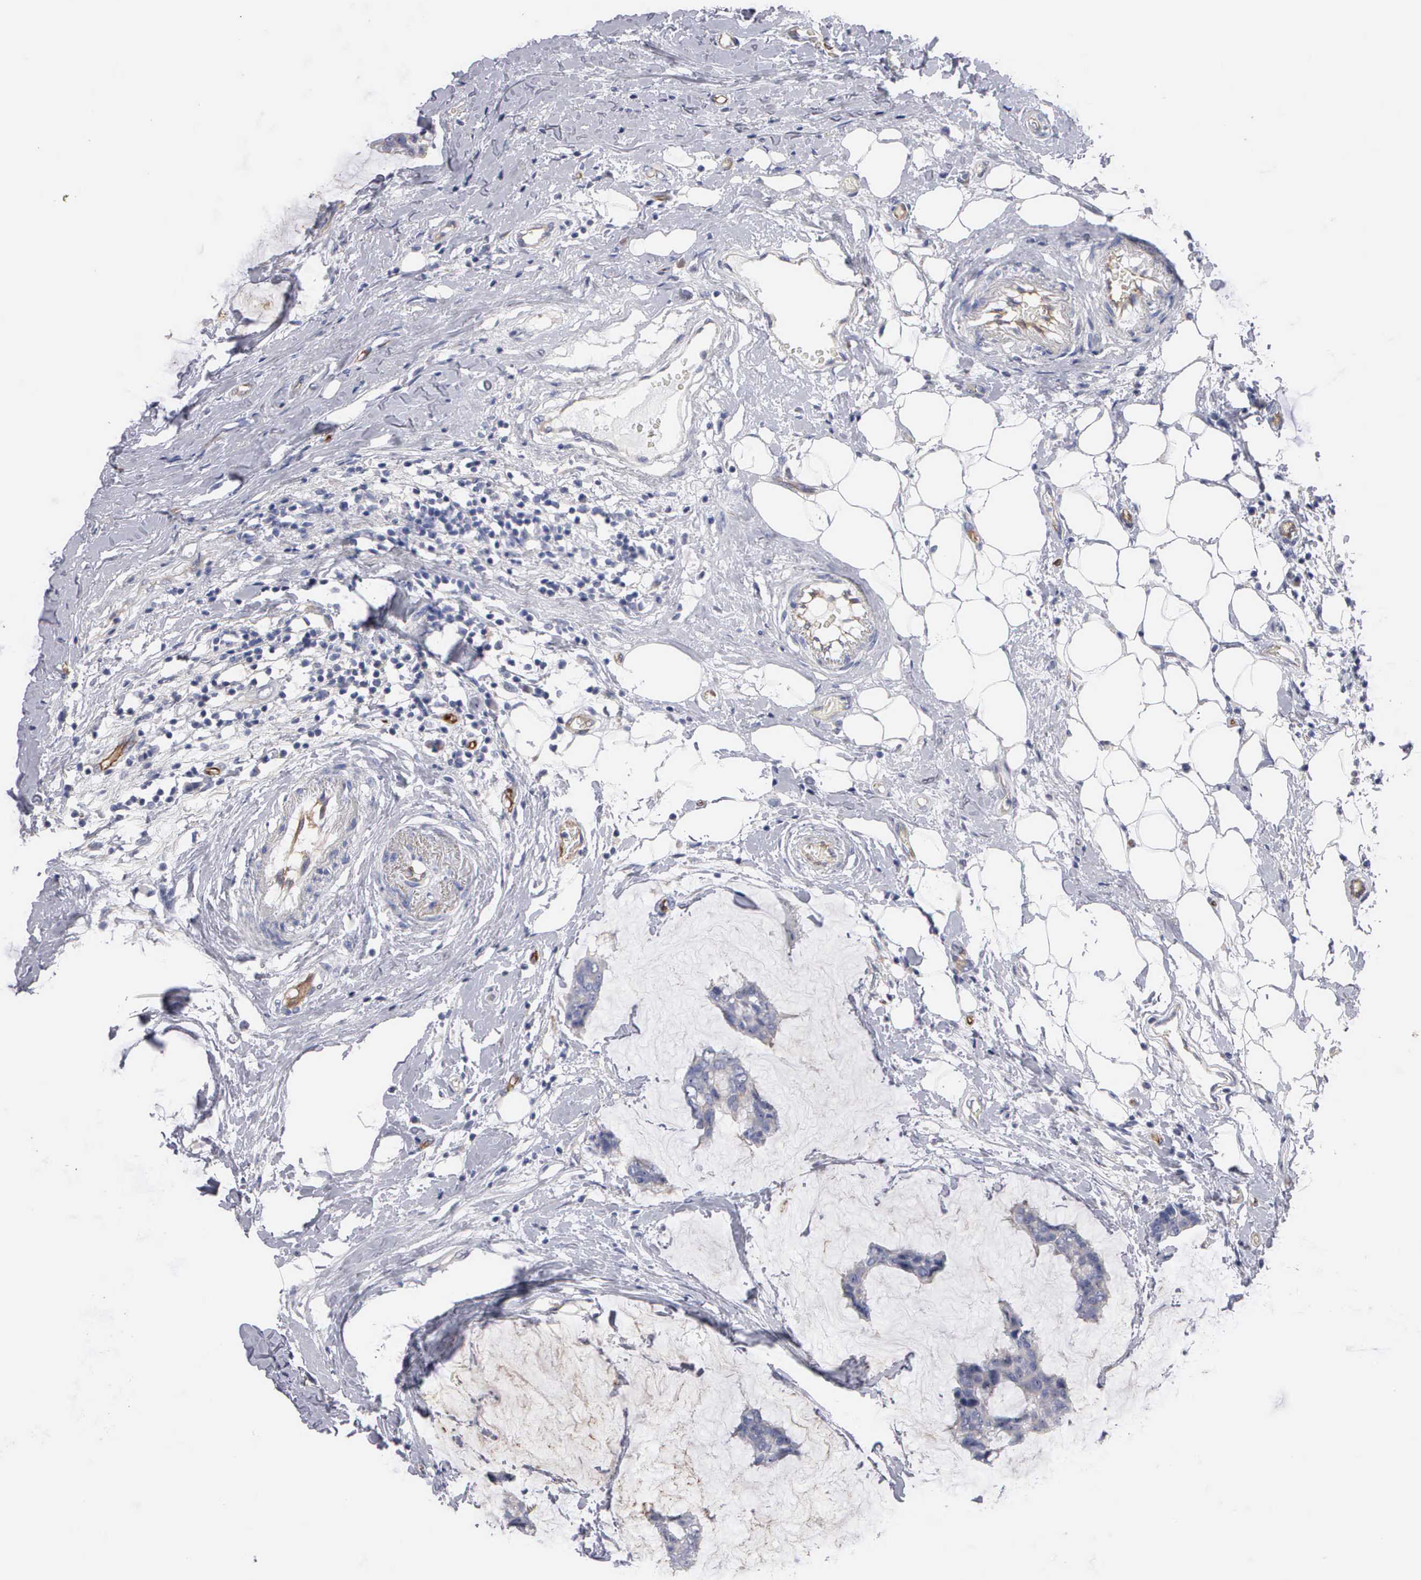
{"staining": {"intensity": "negative", "quantity": "none", "location": "none"}, "tissue": "breast cancer", "cell_type": "Tumor cells", "image_type": "cancer", "snomed": [{"axis": "morphology", "description": "Duct carcinoma"}, {"axis": "topography", "description": "Breast"}], "caption": "Tumor cells are negative for brown protein staining in breast cancer.", "gene": "RDX", "patient": {"sex": "female", "age": 93}}